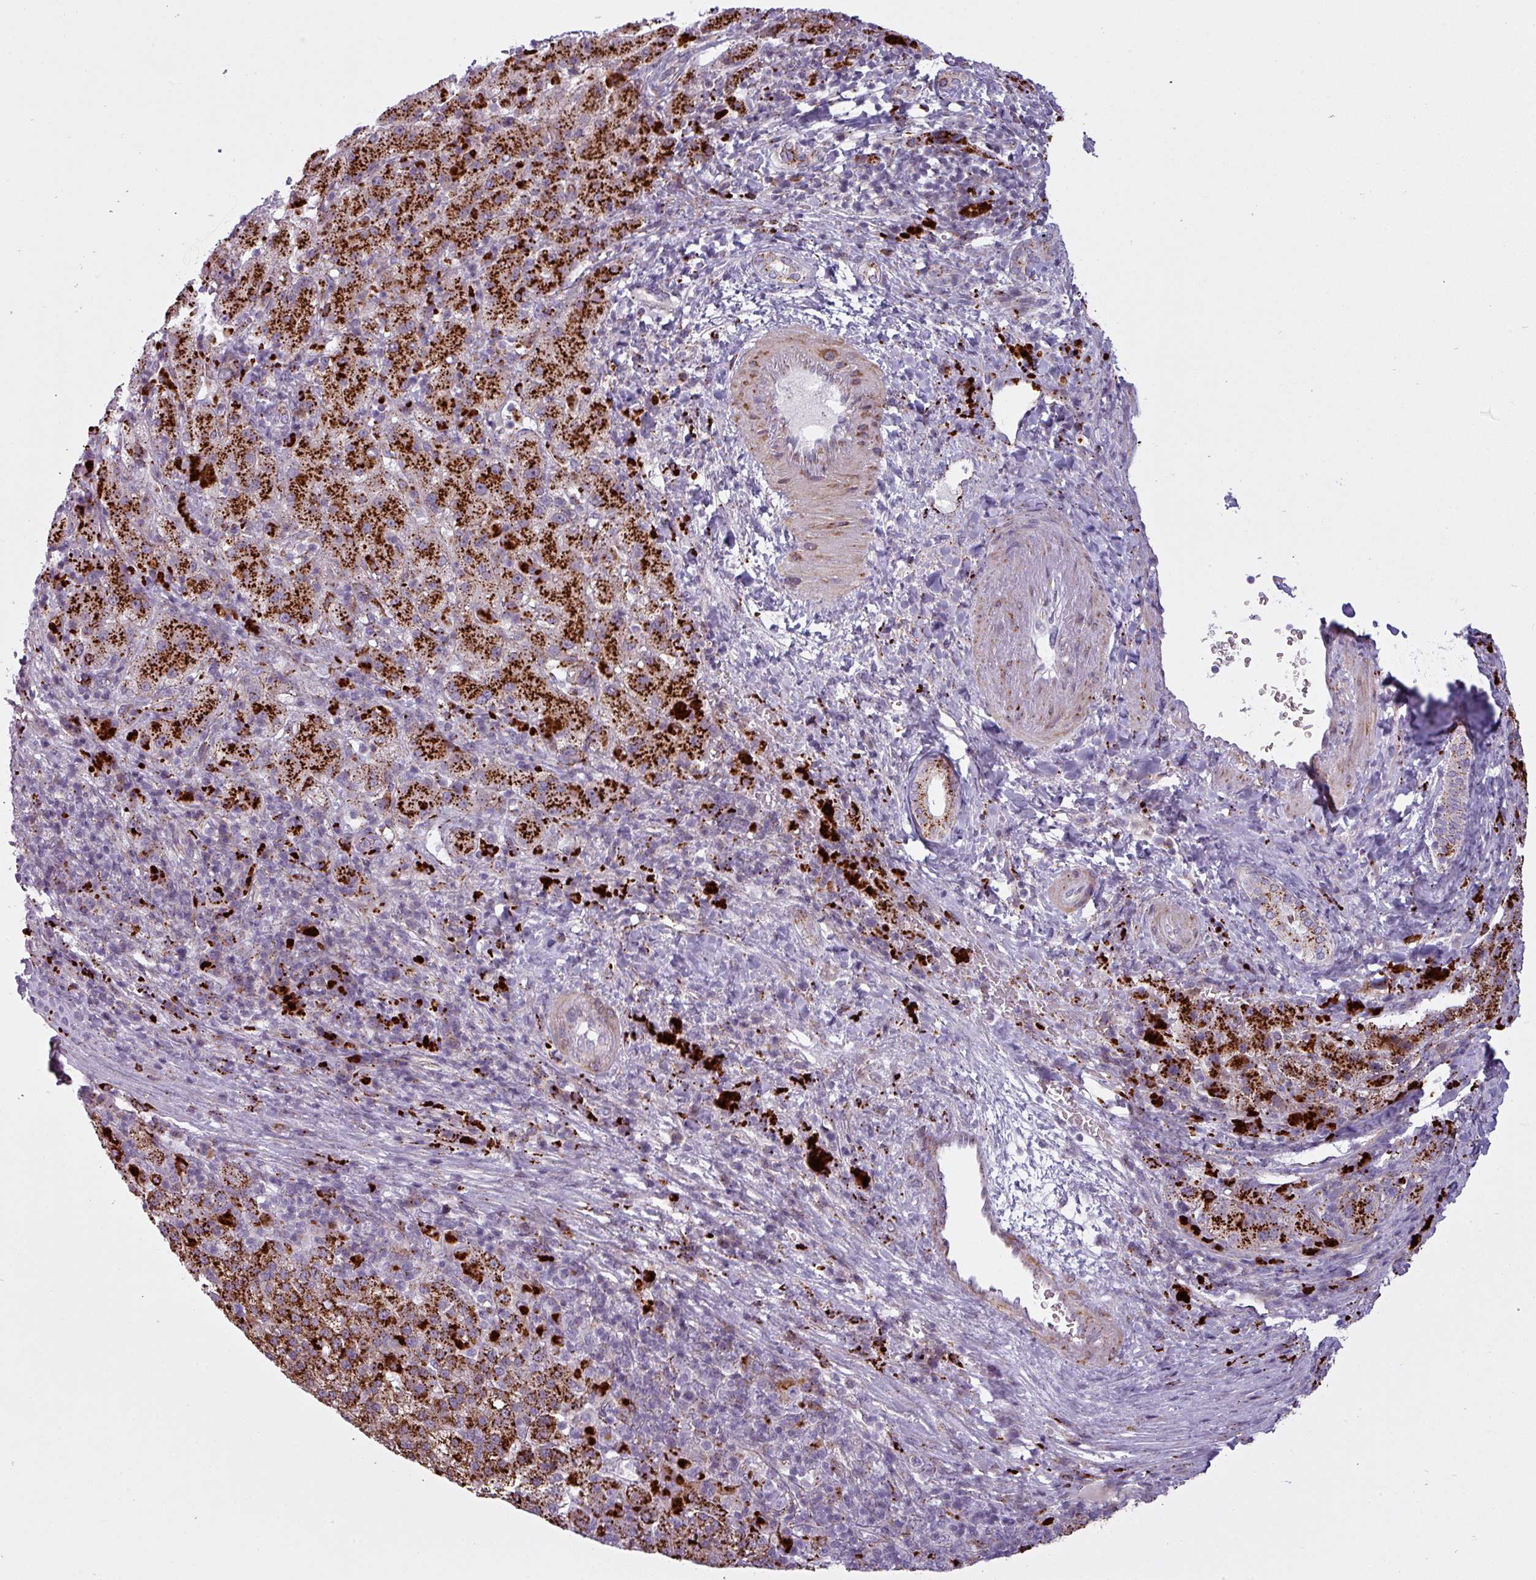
{"staining": {"intensity": "strong", "quantity": ">75%", "location": "cytoplasmic/membranous"}, "tissue": "liver cancer", "cell_type": "Tumor cells", "image_type": "cancer", "snomed": [{"axis": "morphology", "description": "Carcinoma, Hepatocellular, NOS"}, {"axis": "topography", "description": "Liver"}], "caption": "Immunohistochemical staining of liver hepatocellular carcinoma reveals high levels of strong cytoplasmic/membranous protein positivity in approximately >75% of tumor cells.", "gene": "MAP7D2", "patient": {"sex": "female", "age": 58}}